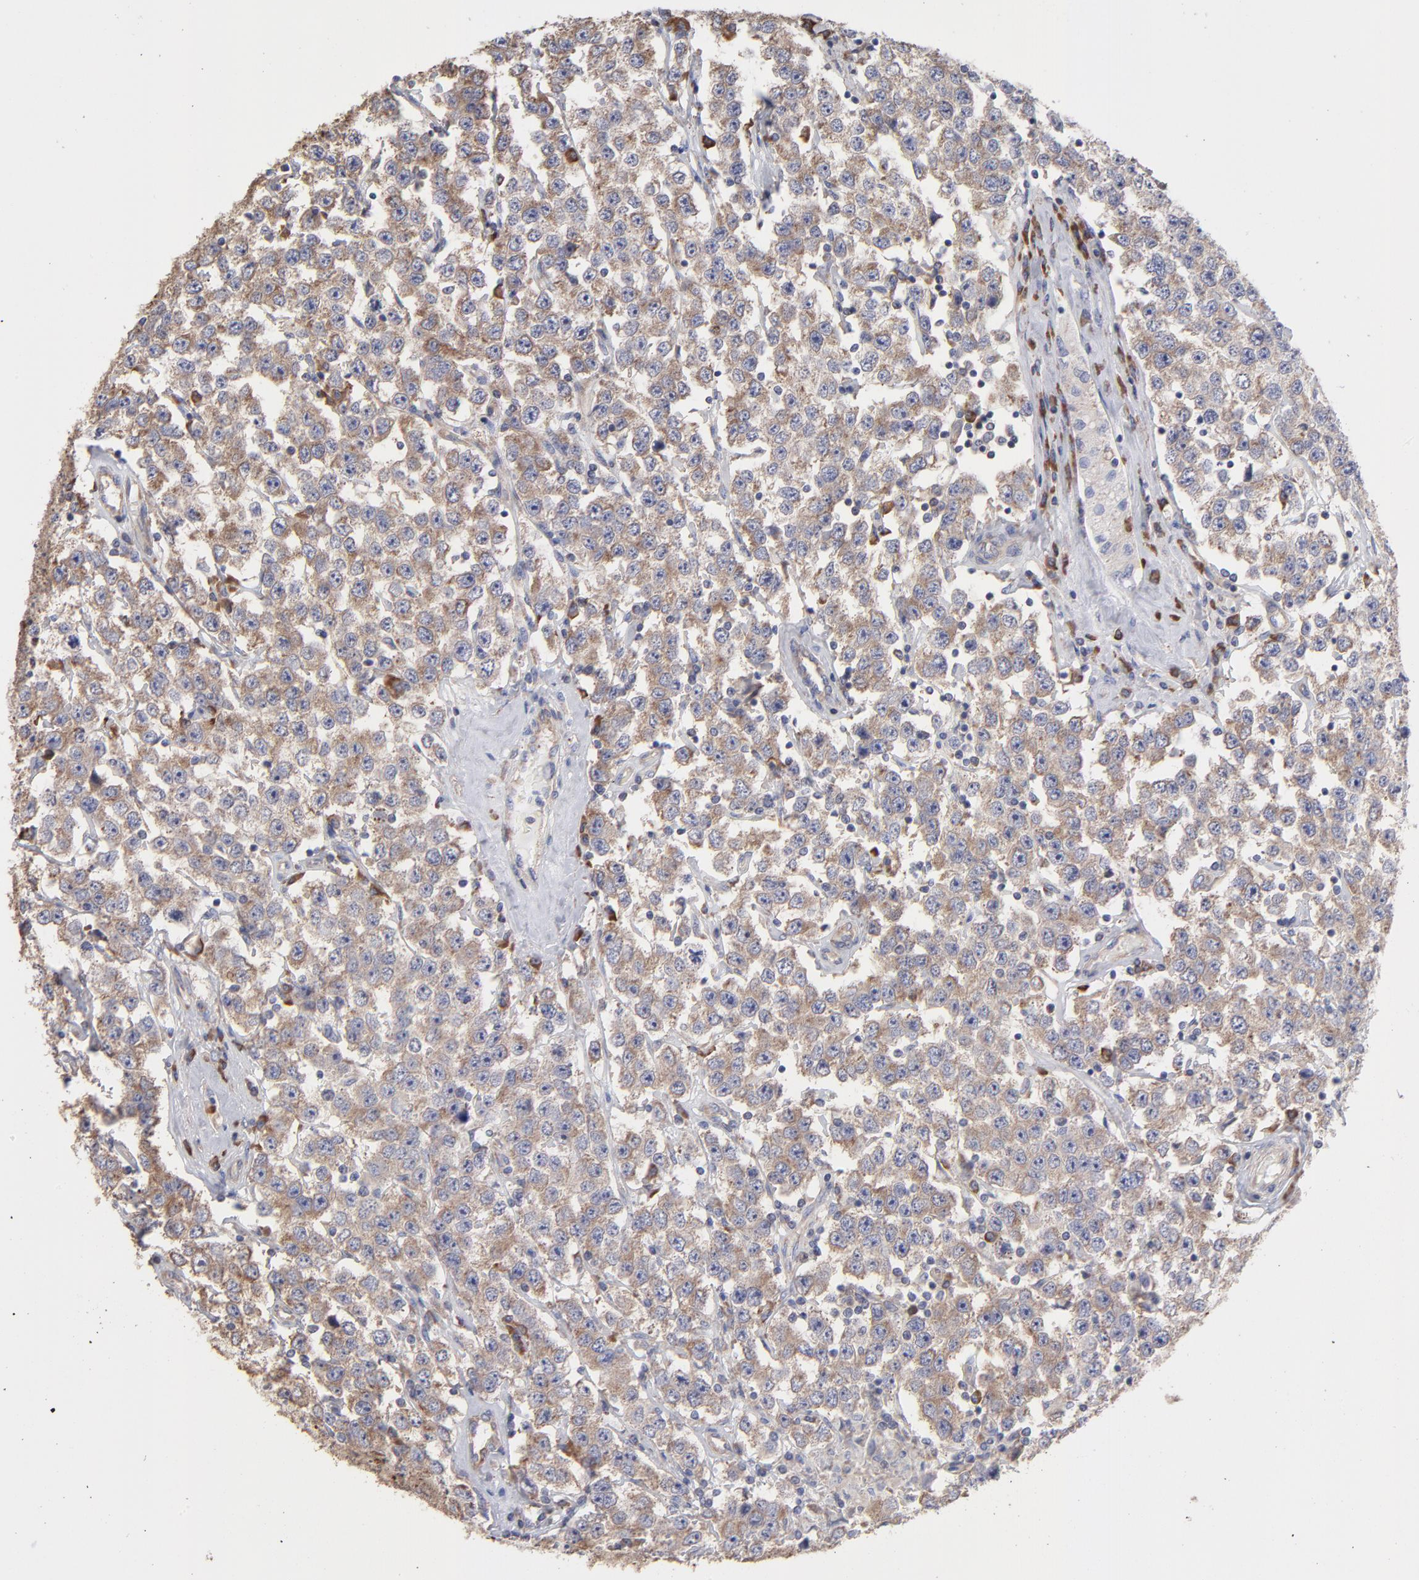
{"staining": {"intensity": "moderate", "quantity": ">75%", "location": "cytoplasmic/membranous"}, "tissue": "testis cancer", "cell_type": "Tumor cells", "image_type": "cancer", "snomed": [{"axis": "morphology", "description": "Seminoma, NOS"}, {"axis": "topography", "description": "Testis"}], "caption": "Brown immunohistochemical staining in testis seminoma displays moderate cytoplasmic/membranous positivity in approximately >75% of tumor cells. The protein of interest is shown in brown color, while the nuclei are stained blue.", "gene": "RPL3", "patient": {"sex": "male", "age": 52}}